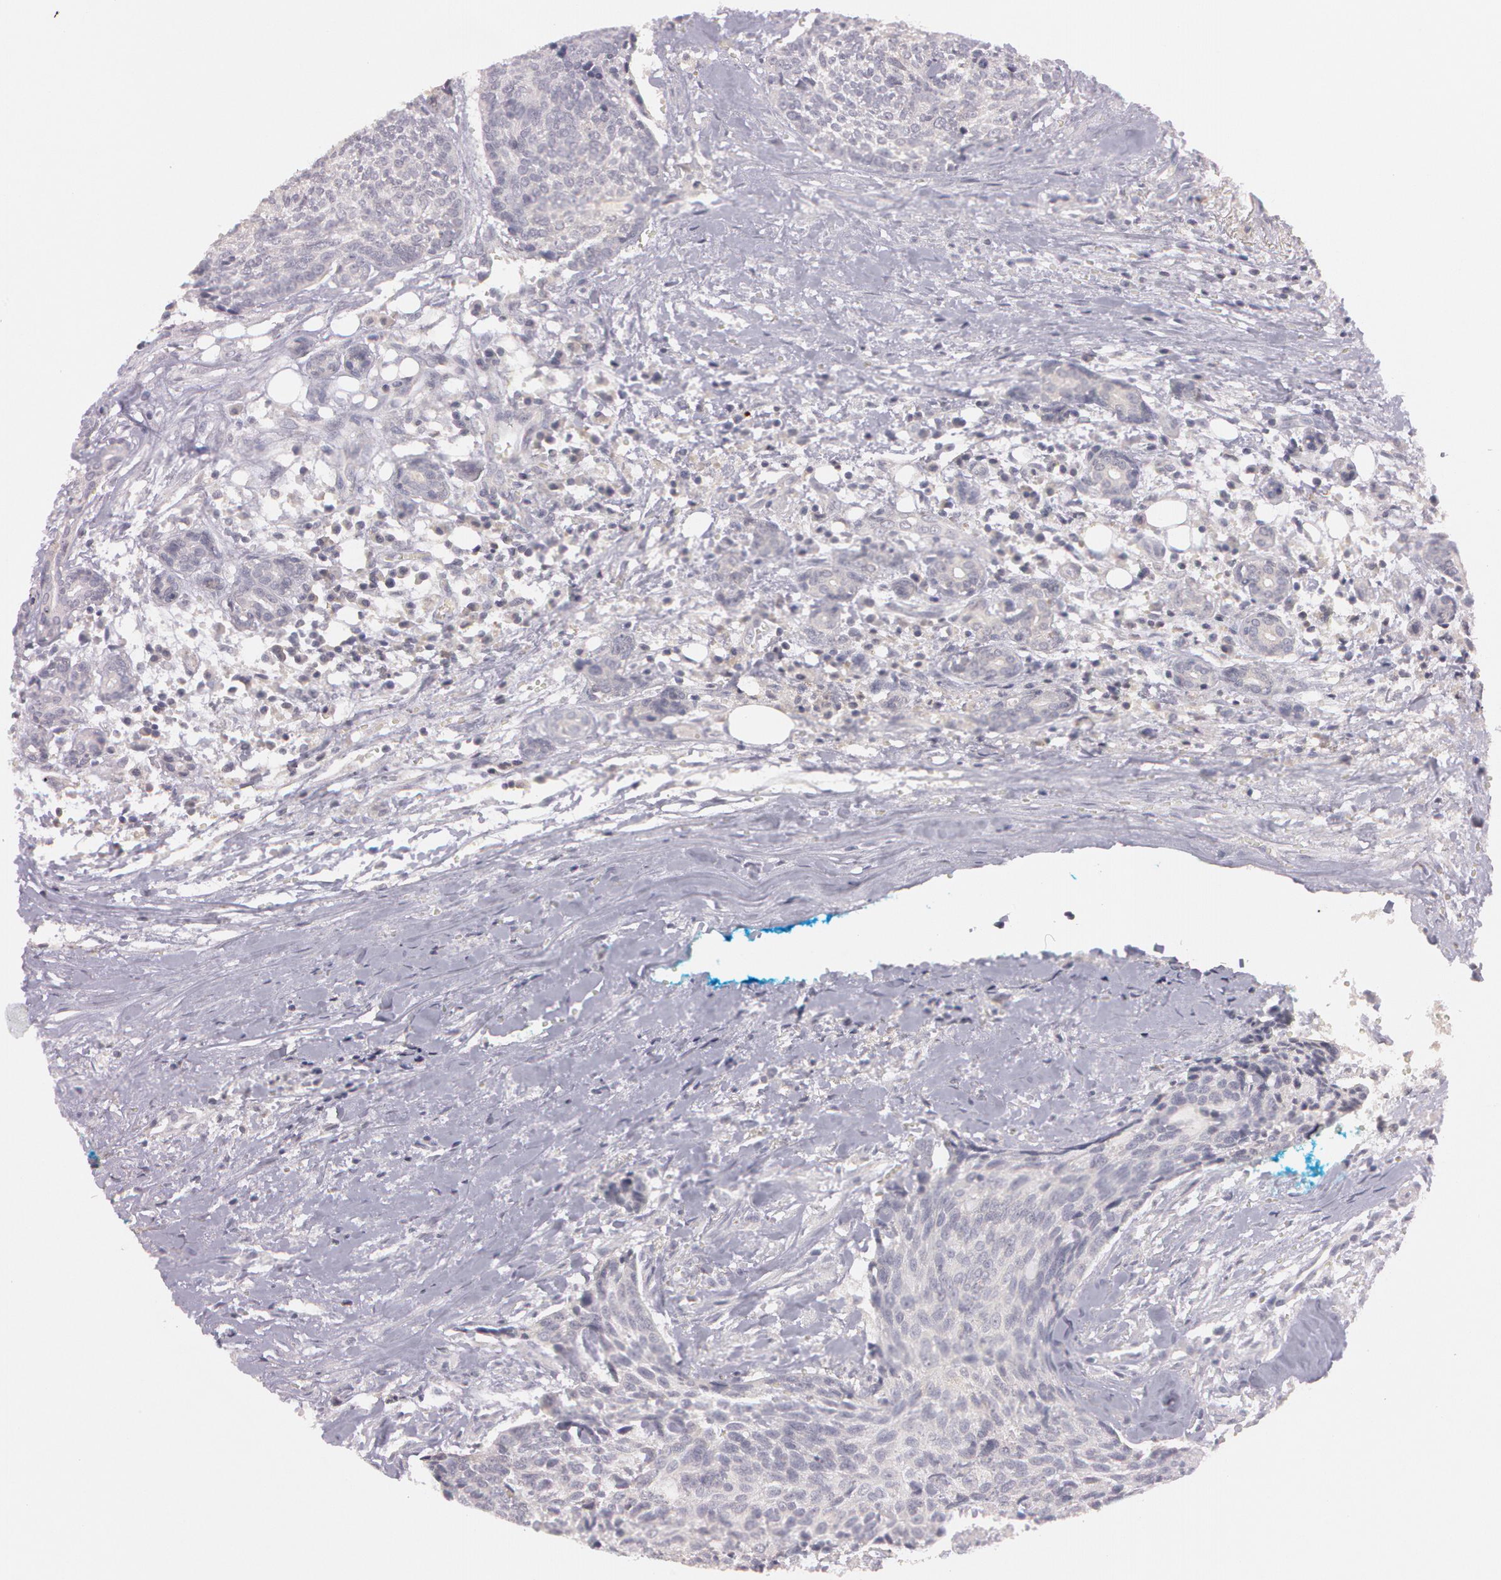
{"staining": {"intensity": "weak", "quantity": "<25%", "location": "cytoplasmic/membranous"}, "tissue": "head and neck cancer", "cell_type": "Tumor cells", "image_type": "cancer", "snomed": [{"axis": "morphology", "description": "Squamous cell carcinoma, NOS"}, {"axis": "topography", "description": "Salivary gland"}, {"axis": "topography", "description": "Head-Neck"}], "caption": "A photomicrograph of head and neck cancer stained for a protein exhibits no brown staining in tumor cells.", "gene": "MXRA5", "patient": {"sex": "male", "age": 70}}